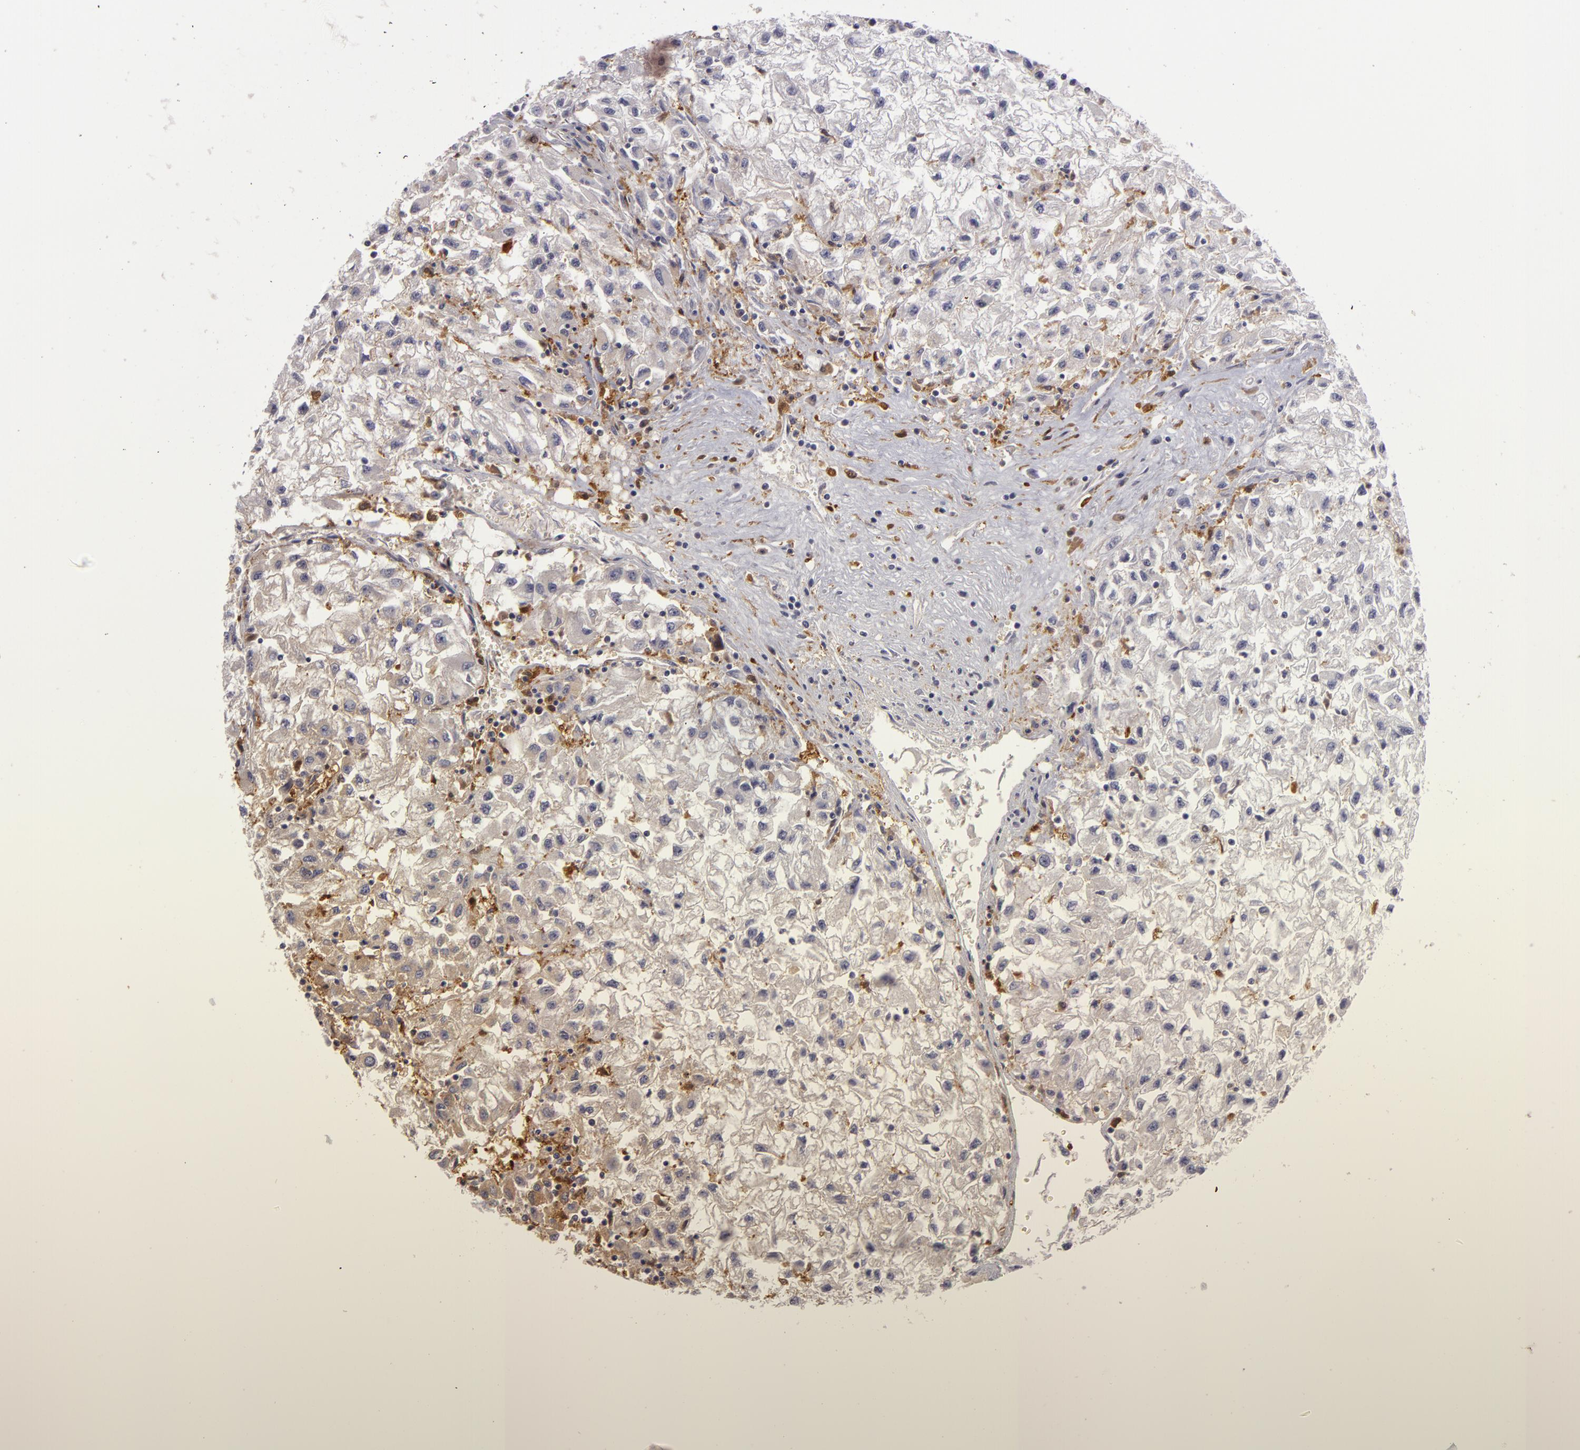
{"staining": {"intensity": "negative", "quantity": "none", "location": "none"}, "tissue": "renal cancer", "cell_type": "Tumor cells", "image_type": "cancer", "snomed": [{"axis": "morphology", "description": "Adenocarcinoma, NOS"}, {"axis": "topography", "description": "Kidney"}], "caption": "Immunohistochemistry of human adenocarcinoma (renal) shows no staining in tumor cells.", "gene": "ZNF229", "patient": {"sex": "male", "age": 59}}